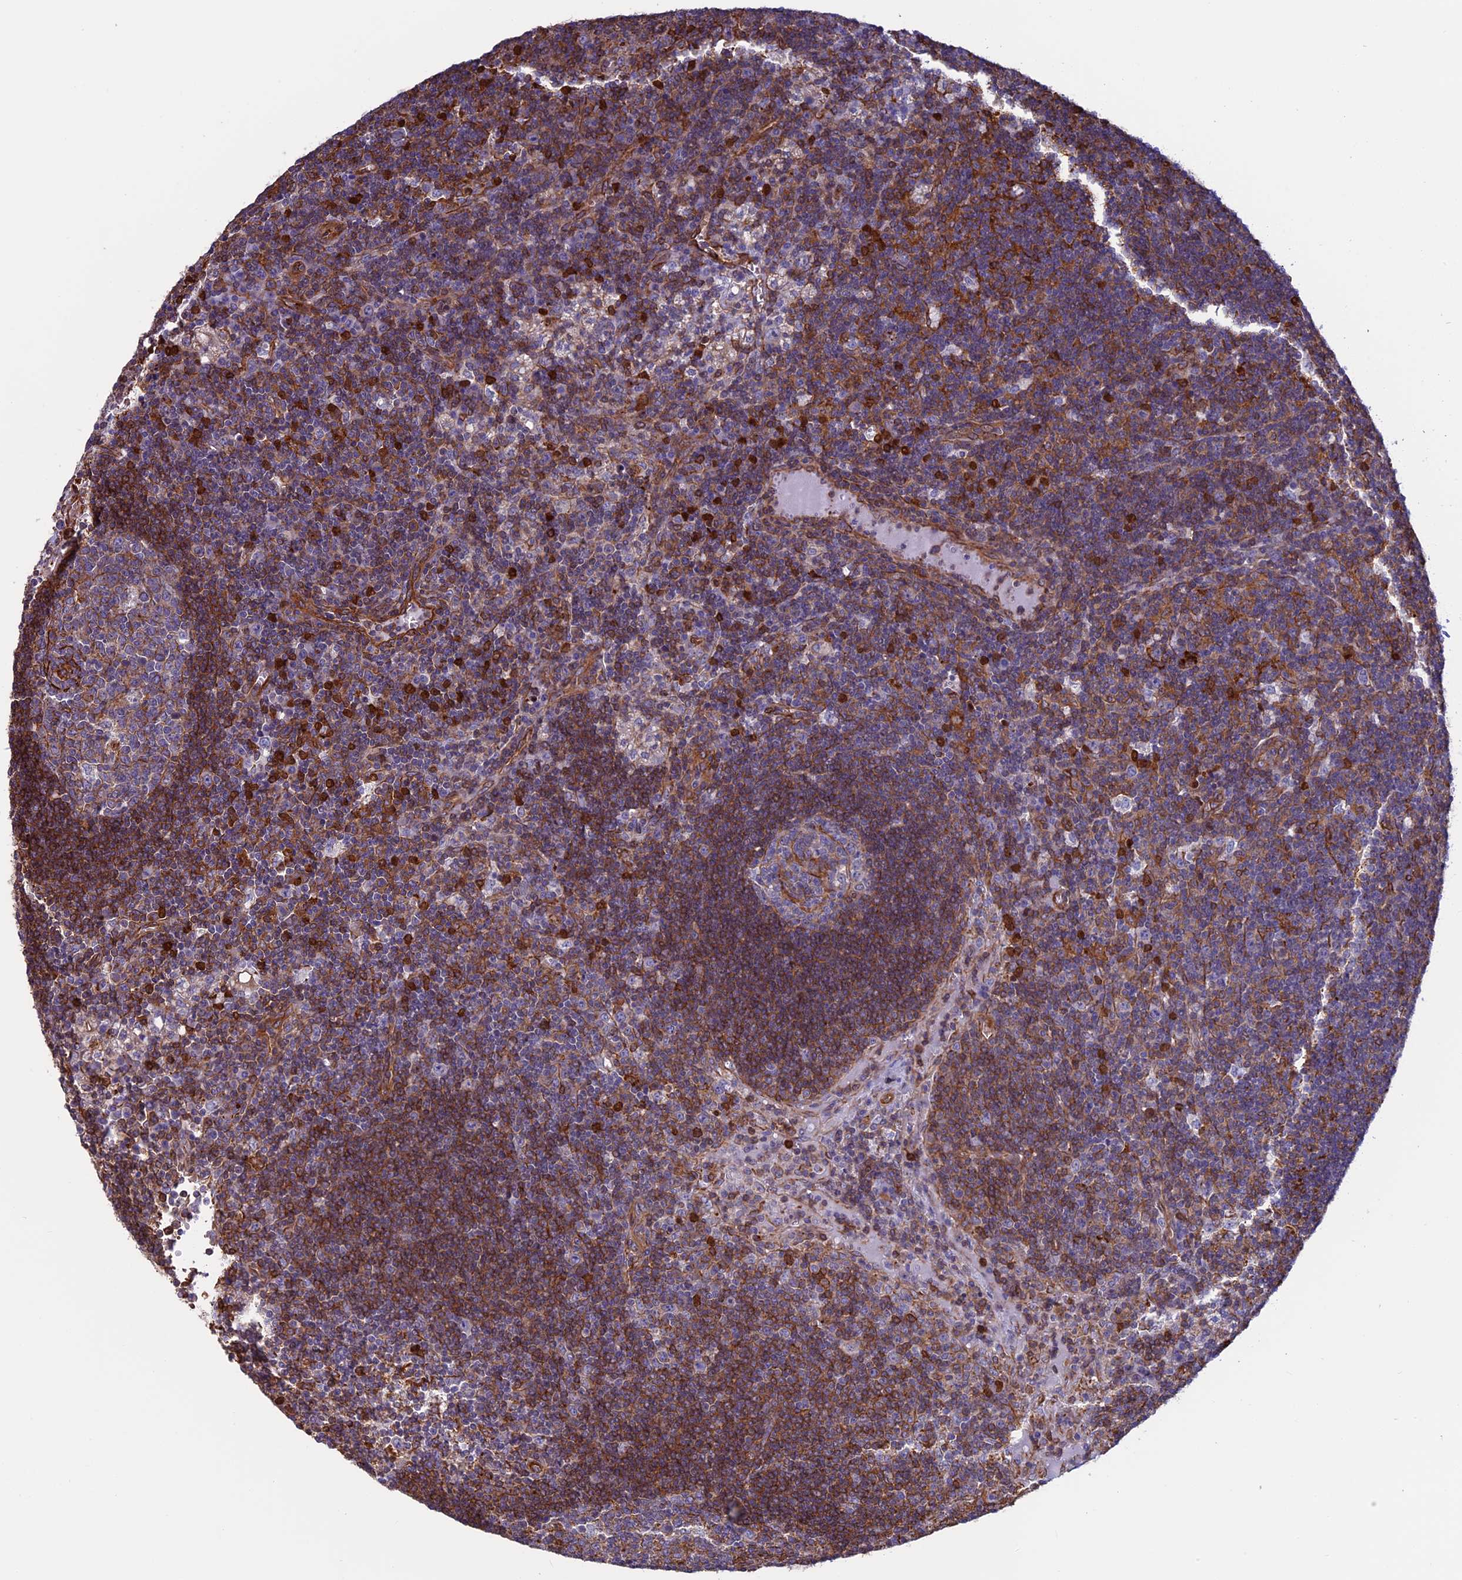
{"staining": {"intensity": "strong", "quantity": "25%-75%", "location": "cytoplasmic/membranous"}, "tissue": "lymph node", "cell_type": "Germinal center cells", "image_type": "normal", "snomed": [{"axis": "morphology", "description": "Normal tissue, NOS"}, {"axis": "topography", "description": "Lymph node"}], "caption": "Lymph node stained with immunohistochemistry demonstrates strong cytoplasmic/membranous expression in approximately 25%-75% of germinal center cells.", "gene": "ANGPTL2", "patient": {"sex": "male", "age": 58}}